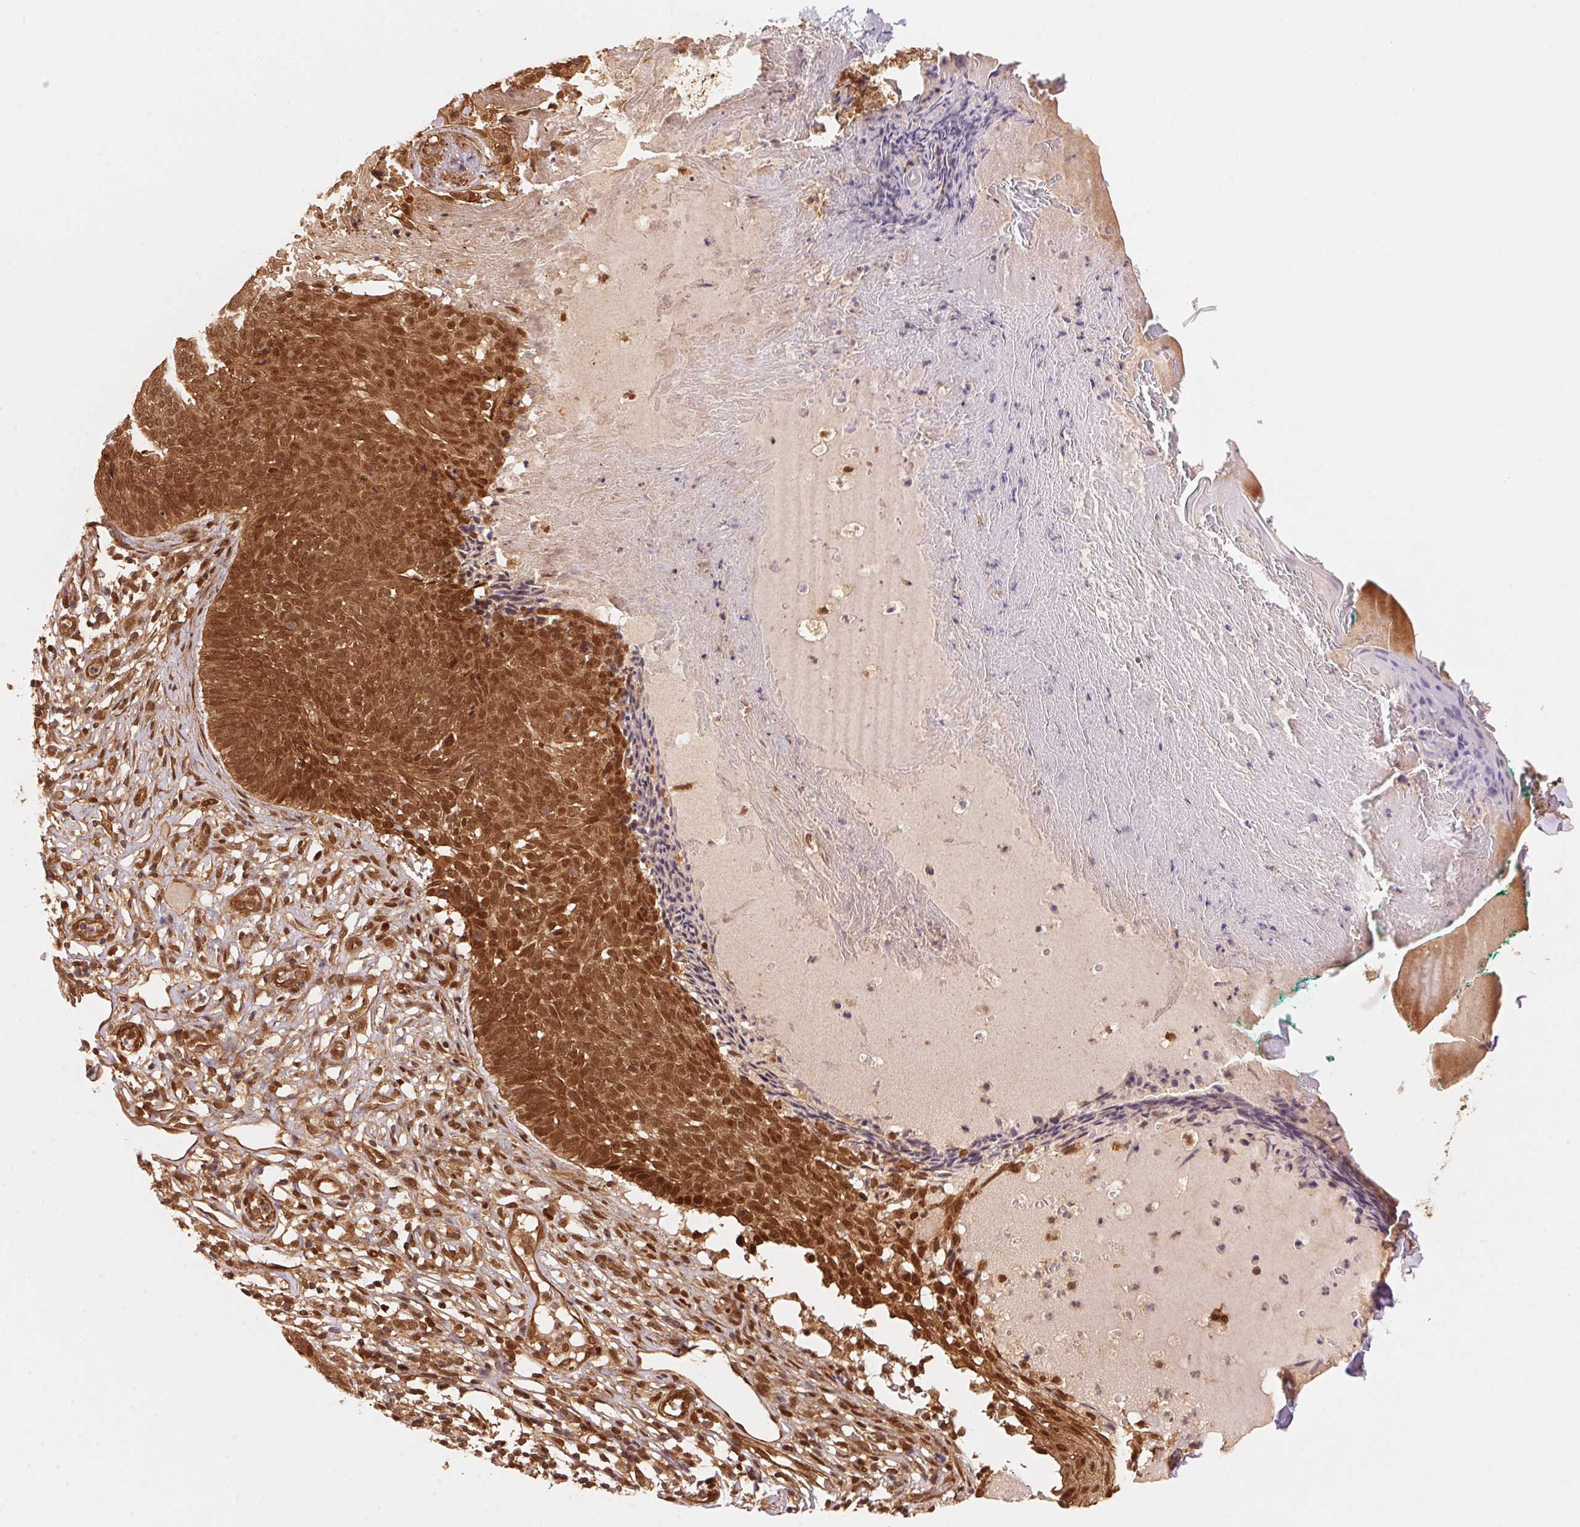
{"staining": {"intensity": "strong", "quantity": ">75%", "location": "cytoplasmic/membranous,nuclear"}, "tissue": "skin cancer", "cell_type": "Tumor cells", "image_type": "cancer", "snomed": [{"axis": "morphology", "description": "Basal cell carcinoma"}, {"axis": "topography", "description": "Skin"}], "caption": "A histopathology image of skin basal cell carcinoma stained for a protein displays strong cytoplasmic/membranous and nuclear brown staining in tumor cells.", "gene": "TNIP2", "patient": {"sex": "male", "age": 85}}